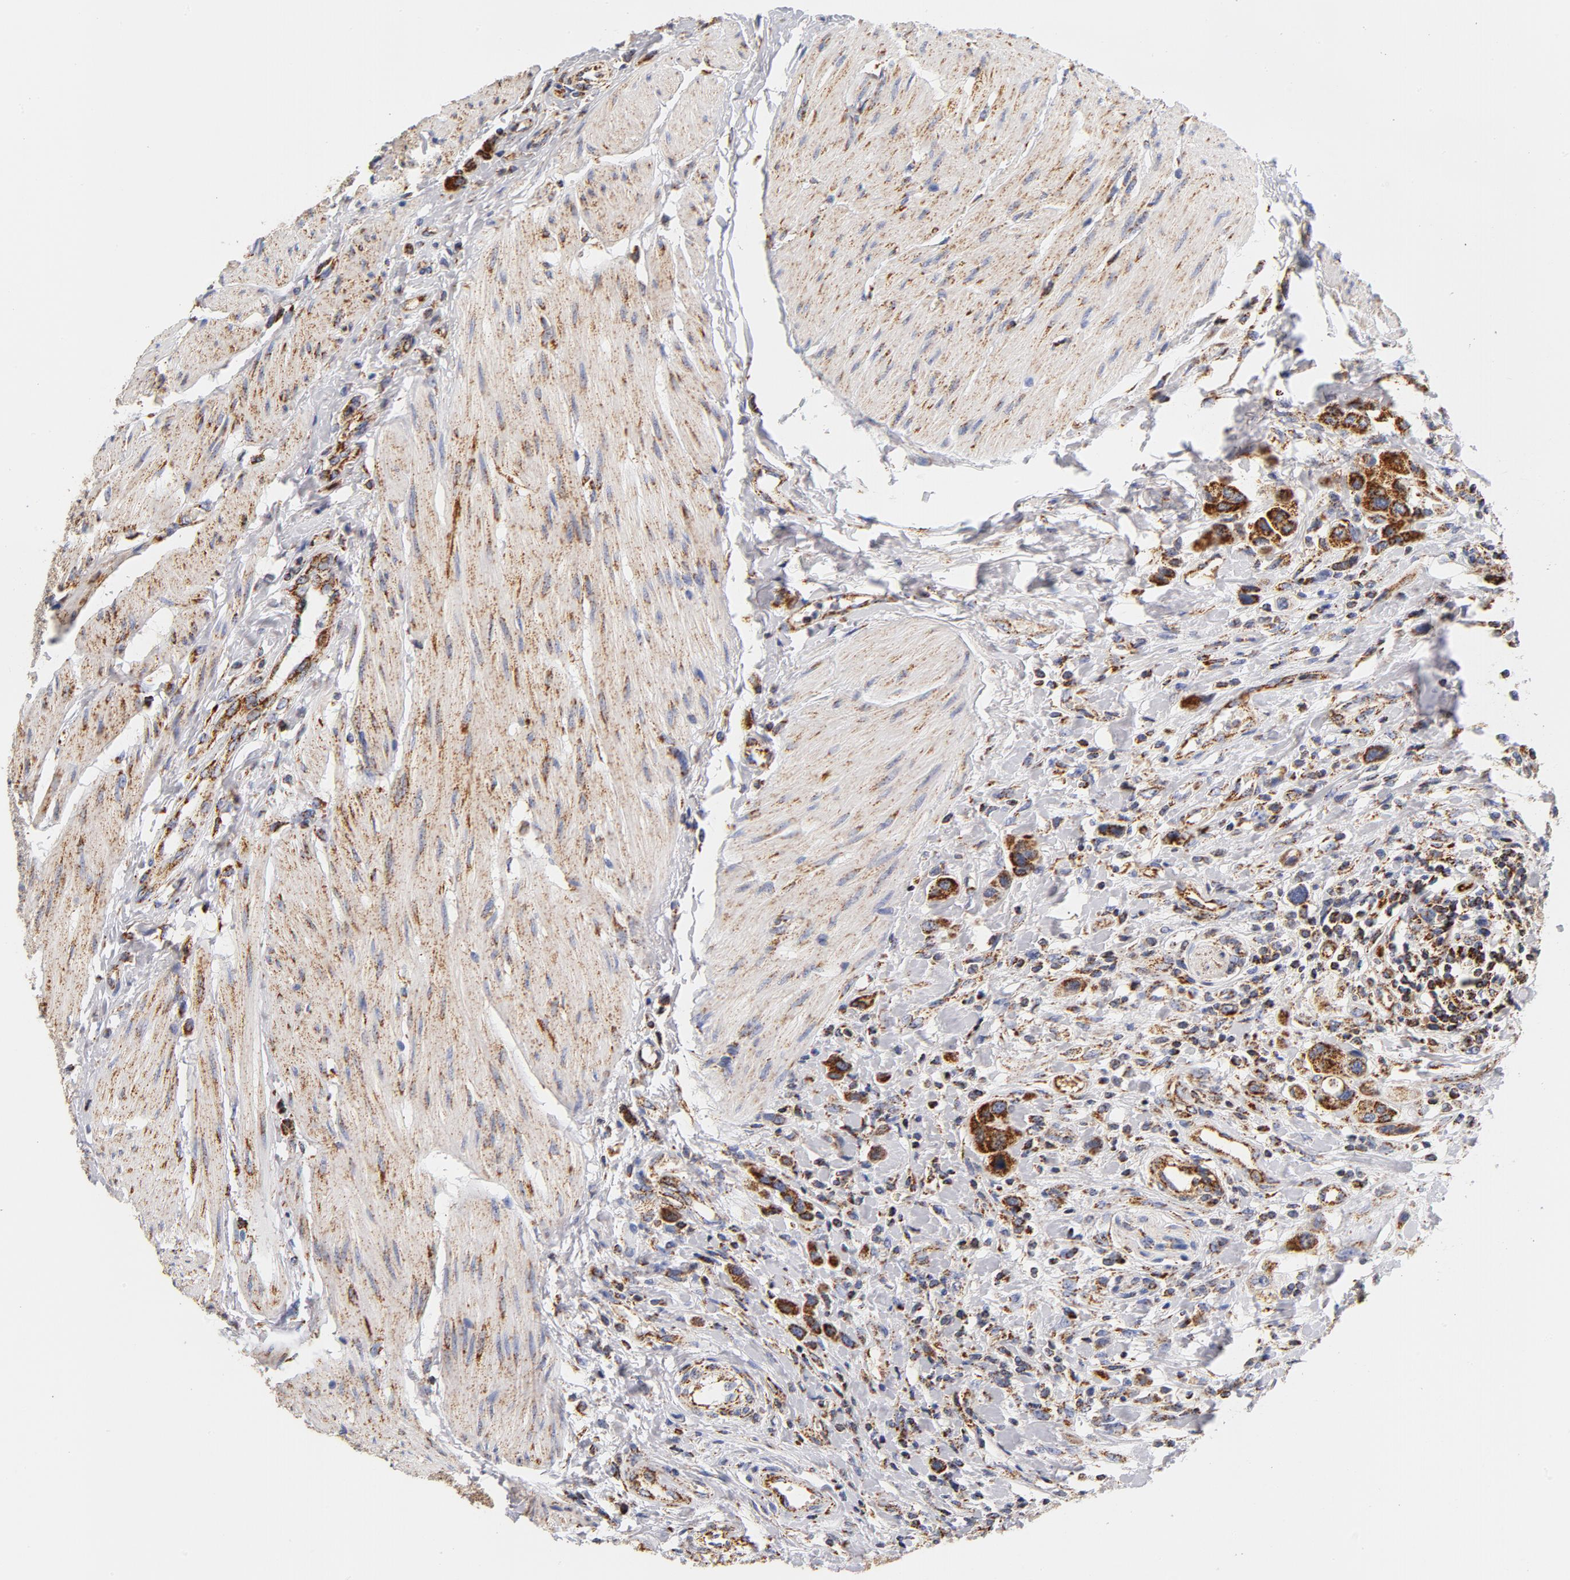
{"staining": {"intensity": "strong", "quantity": ">75%", "location": "cytoplasmic/membranous"}, "tissue": "urothelial cancer", "cell_type": "Tumor cells", "image_type": "cancer", "snomed": [{"axis": "morphology", "description": "Urothelial carcinoma, High grade"}, {"axis": "topography", "description": "Urinary bladder"}], "caption": "Protein expression analysis of urothelial cancer displays strong cytoplasmic/membranous positivity in approximately >75% of tumor cells.", "gene": "ECHS1", "patient": {"sex": "male", "age": 50}}